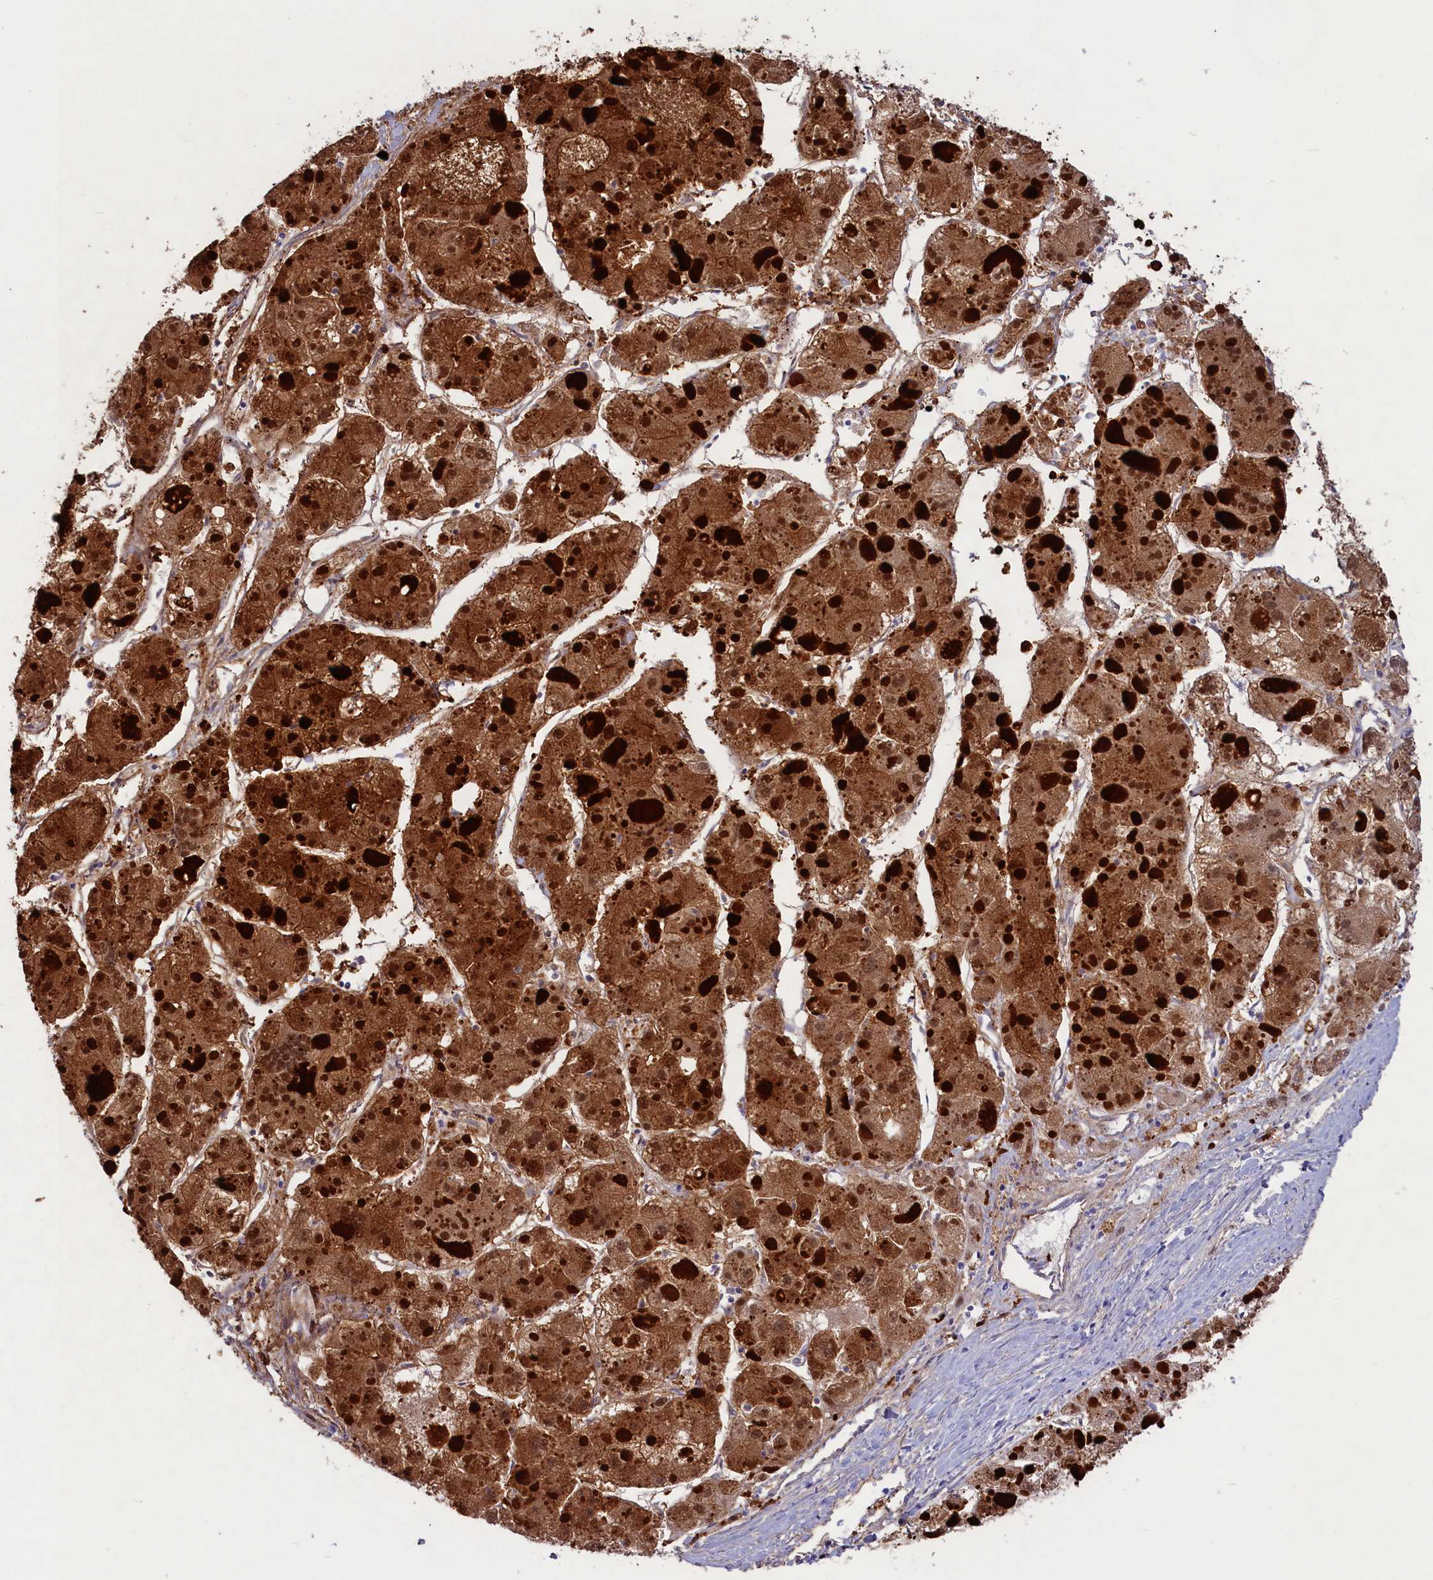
{"staining": {"intensity": "strong", "quantity": ">75%", "location": "cytoplasmic/membranous,nuclear"}, "tissue": "liver cancer", "cell_type": "Tumor cells", "image_type": "cancer", "snomed": [{"axis": "morphology", "description": "Carcinoma, Hepatocellular, NOS"}, {"axis": "topography", "description": "Liver"}], "caption": "IHC (DAB (3,3'-diaminobenzidine)) staining of human liver cancer displays strong cytoplasmic/membranous and nuclear protein positivity in about >75% of tumor cells.", "gene": "SULT2A1", "patient": {"sex": "female", "age": 73}}